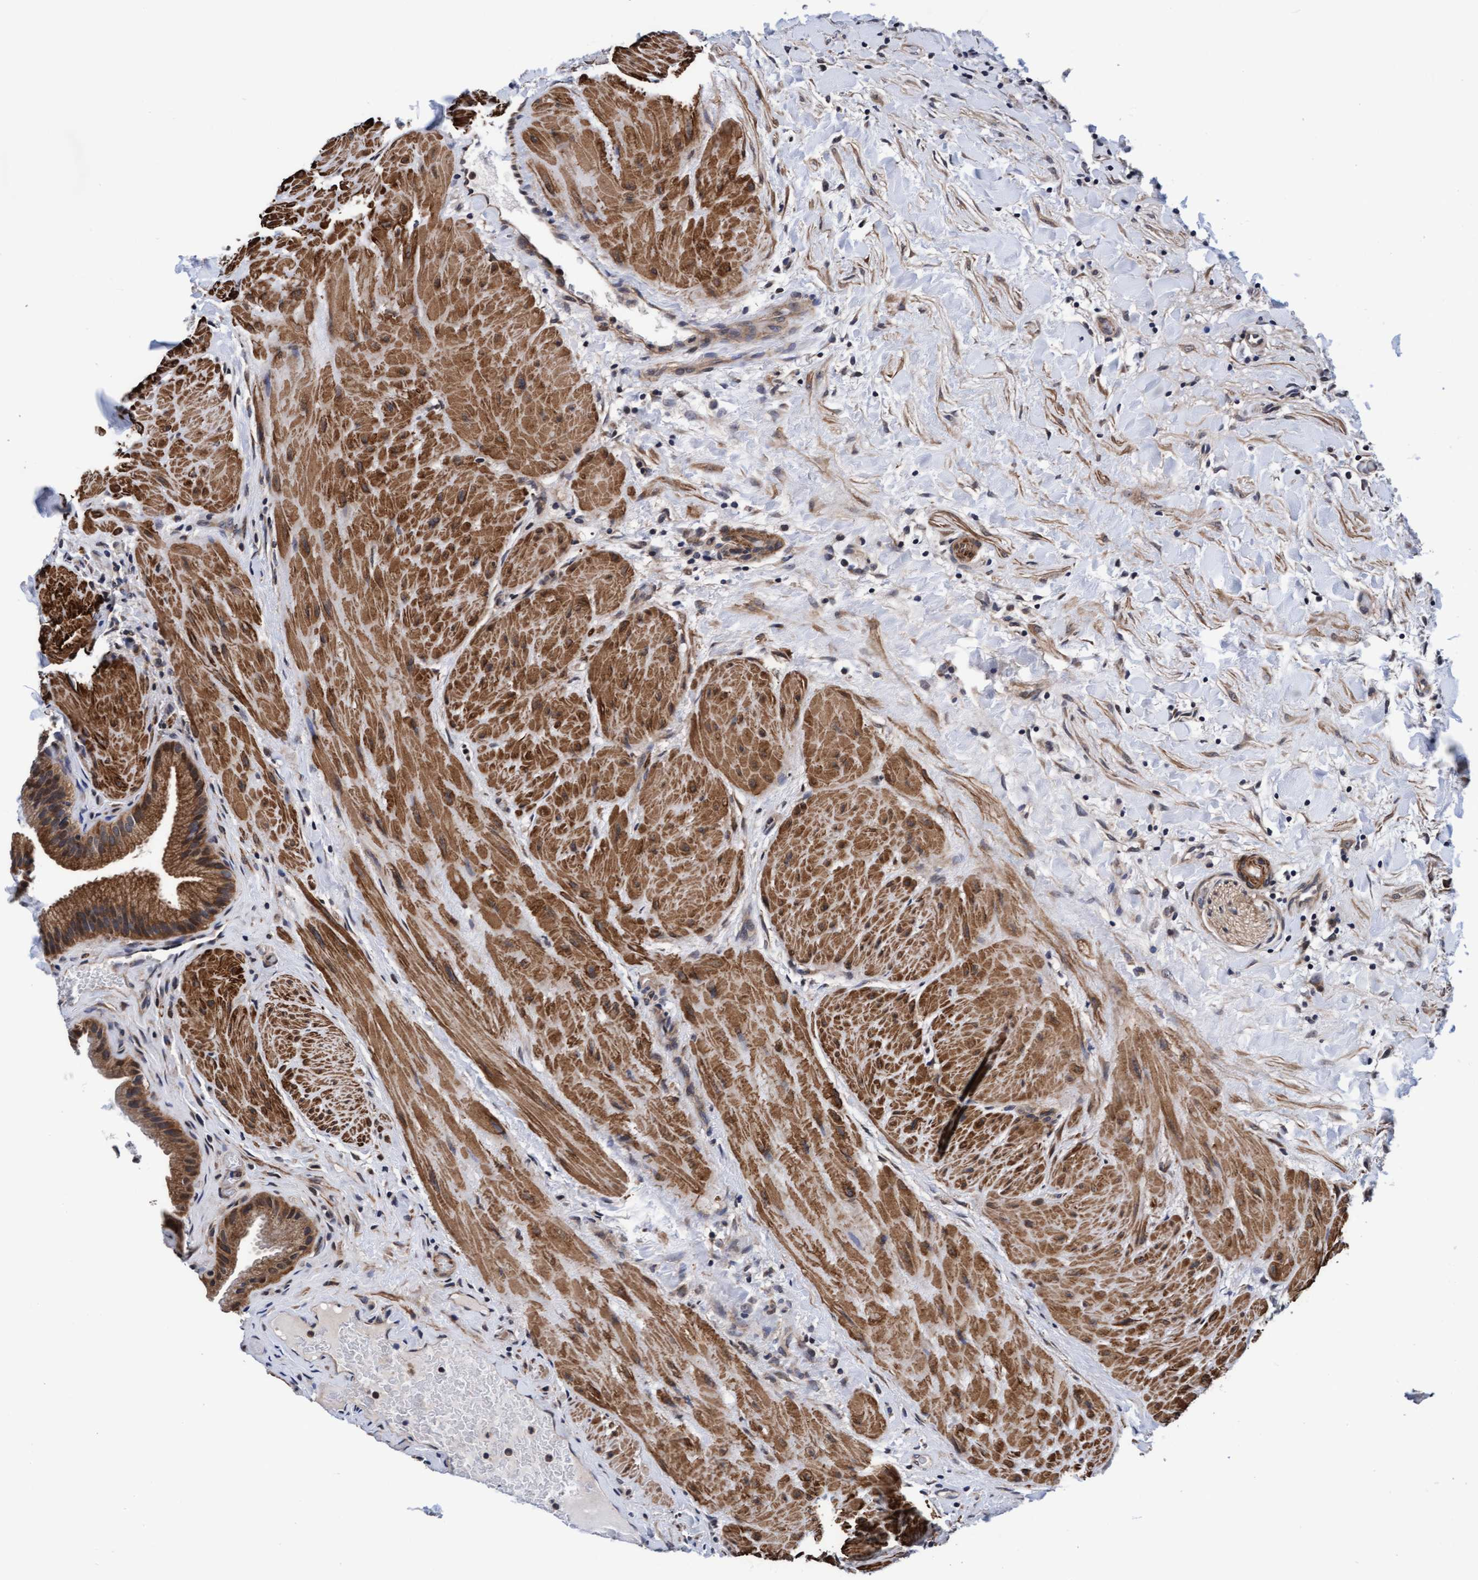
{"staining": {"intensity": "moderate", "quantity": ">75%", "location": "cytoplasmic/membranous"}, "tissue": "gallbladder", "cell_type": "Glandular cells", "image_type": "normal", "snomed": [{"axis": "morphology", "description": "Normal tissue, NOS"}, {"axis": "topography", "description": "Gallbladder"}], "caption": "Glandular cells reveal medium levels of moderate cytoplasmic/membranous staining in approximately >75% of cells in benign human gallbladder. Ihc stains the protein of interest in brown and the nuclei are stained blue.", "gene": "EFCAB13", "patient": {"sex": "male", "age": 49}}